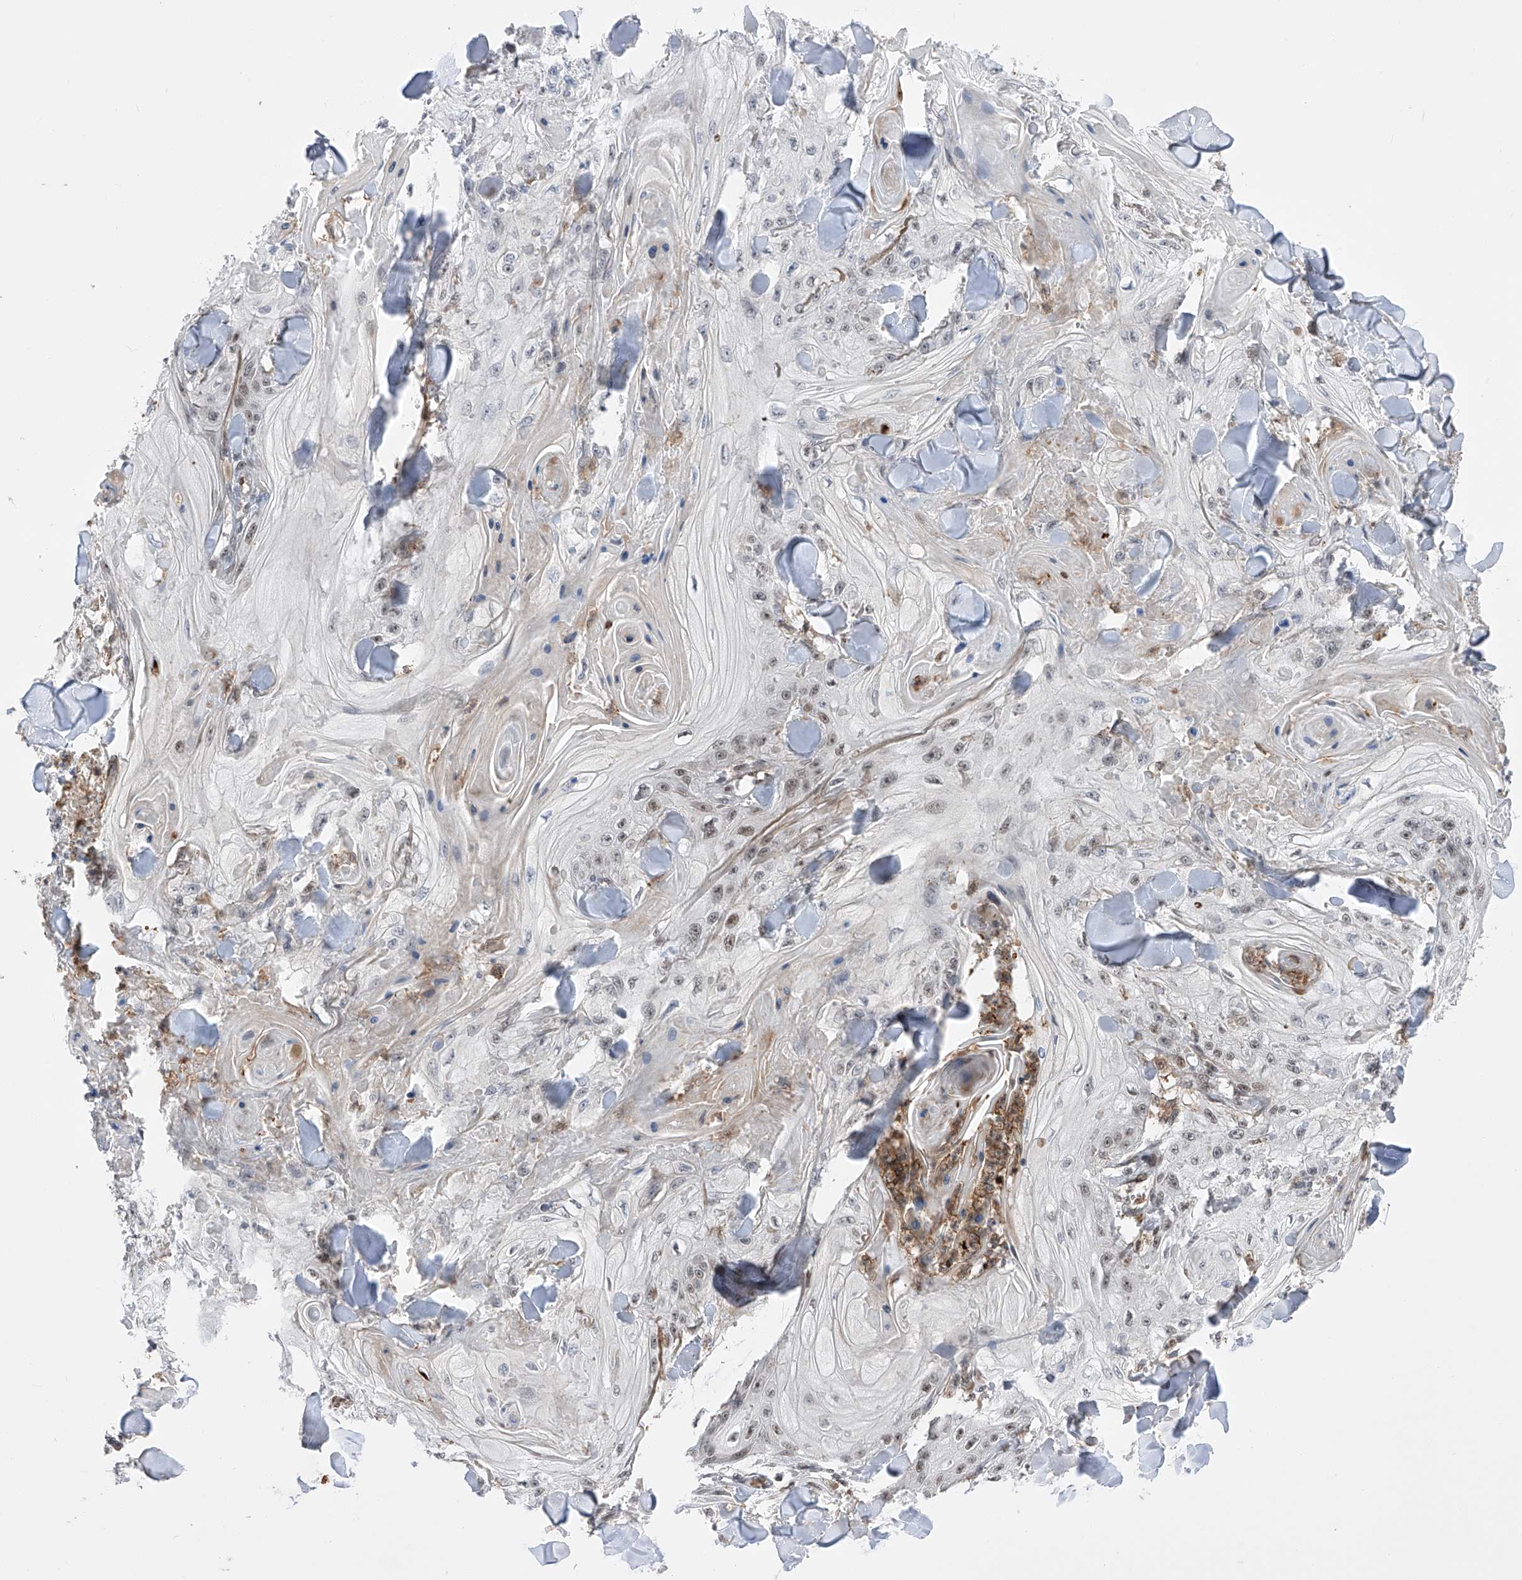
{"staining": {"intensity": "weak", "quantity": "<25%", "location": "nuclear"}, "tissue": "skin cancer", "cell_type": "Tumor cells", "image_type": "cancer", "snomed": [{"axis": "morphology", "description": "Squamous cell carcinoma, NOS"}, {"axis": "topography", "description": "Skin"}], "caption": "There is no significant expression in tumor cells of skin squamous cell carcinoma. (Stains: DAB immunohistochemistry with hematoxylin counter stain, Microscopy: brightfield microscopy at high magnification).", "gene": "ZNF280D", "patient": {"sex": "male", "age": 74}}